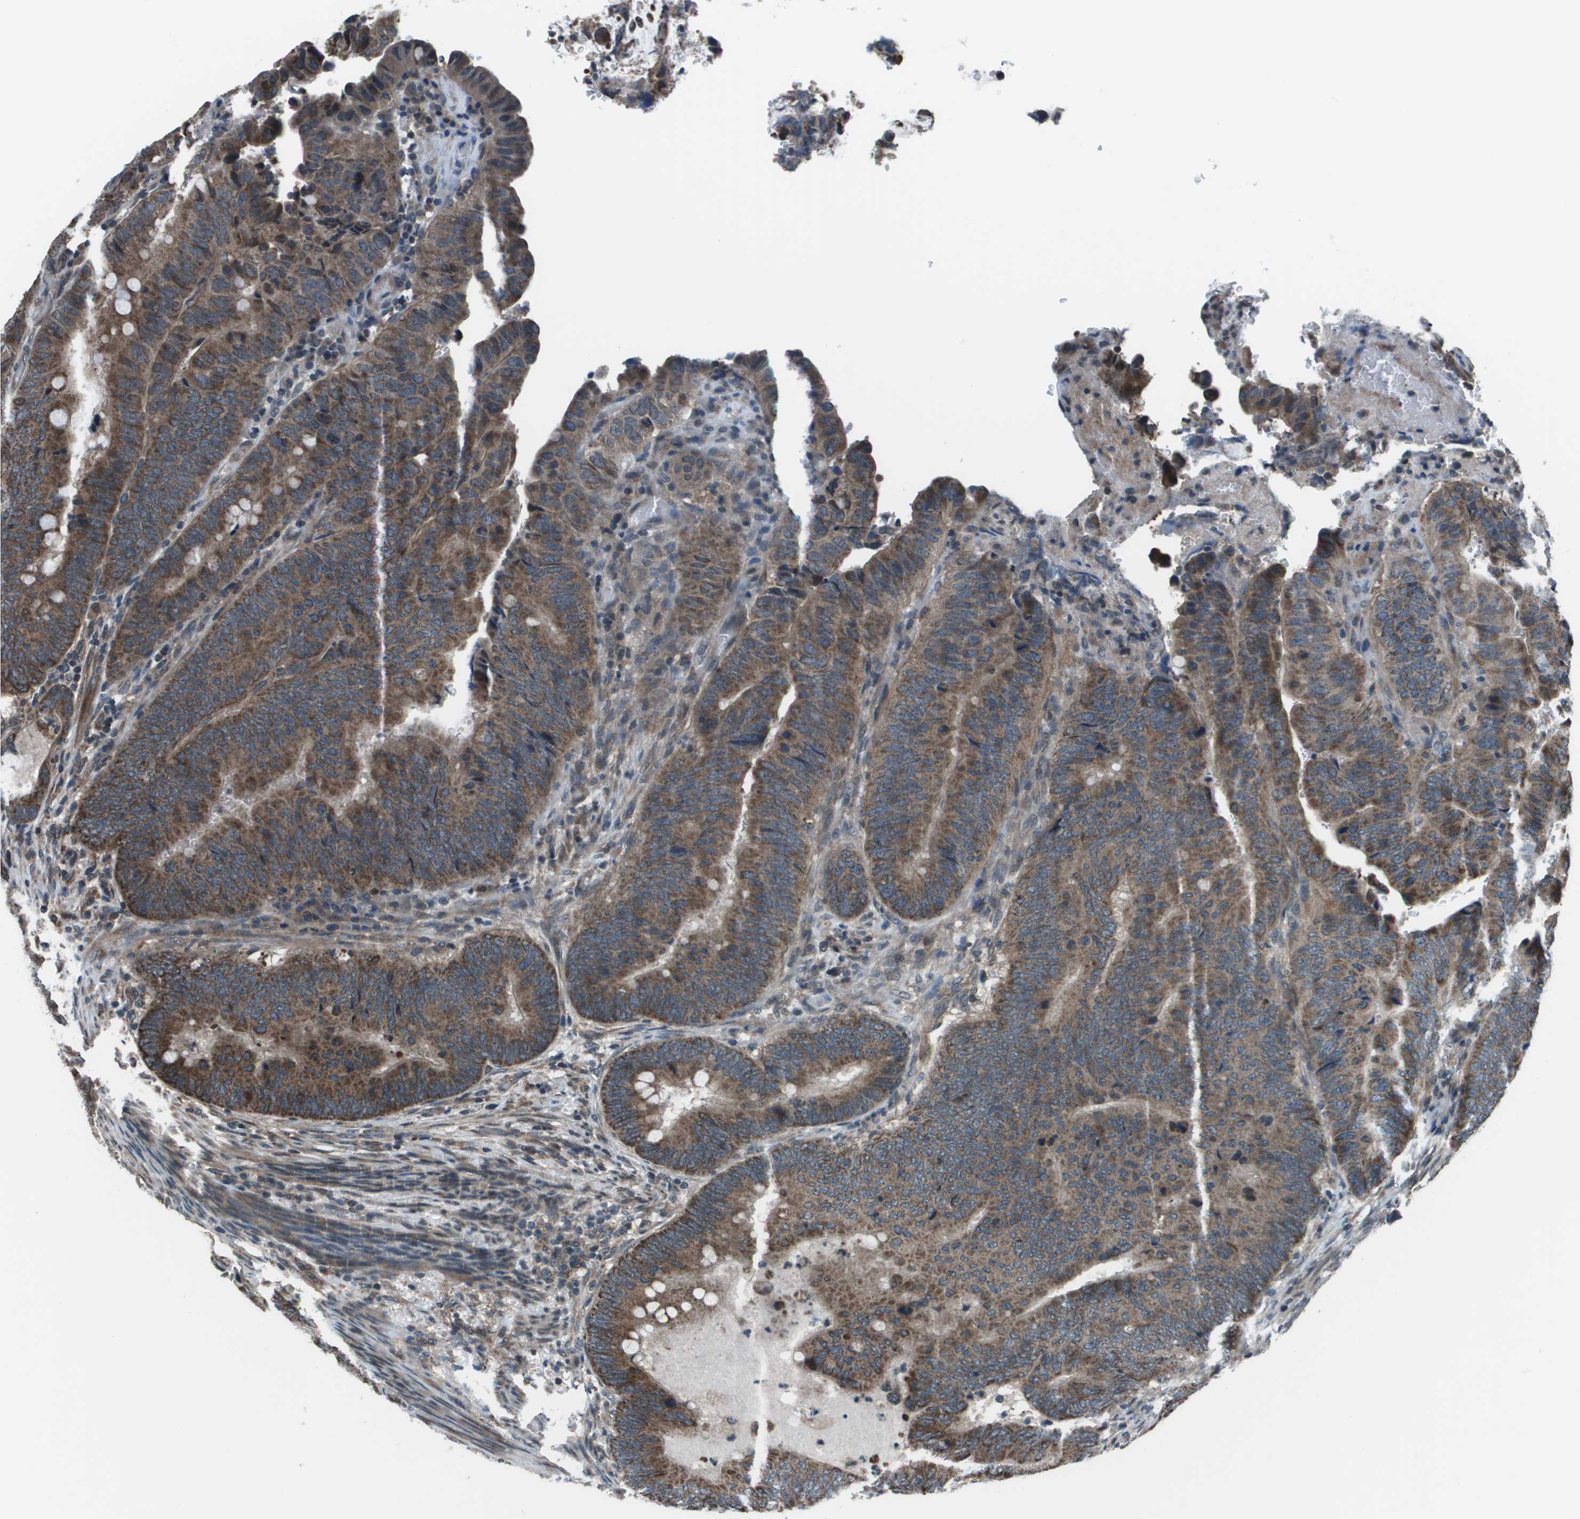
{"staining": {"intensity": "moderate", "quantity": ">75%", "location": "cytoplasmic/membranous"}, "tissue": "colorectal cancer", "cell_type": "Tumor cells", "image_type": "cancer", "snomed": [{"axis": "morphology", "description": "Normal tissue, NOS"}, {"axis": "morphology", "description": "Adenocarcinoma, NOS"}, {"axis": "topography", "description": "Rectum"}, {"axis": "topography", "description": "Peripheral nerve tissue"}], "caption": "The photomicrograph demonstrates staining of colorectal cancer (adenocarcinoma), revealing moderate cytoplasmic/membranous protein staining (brown color) within tumor cells.", "gene": "PPFIA1", "patient": {"sex": "male", "age": 92}}